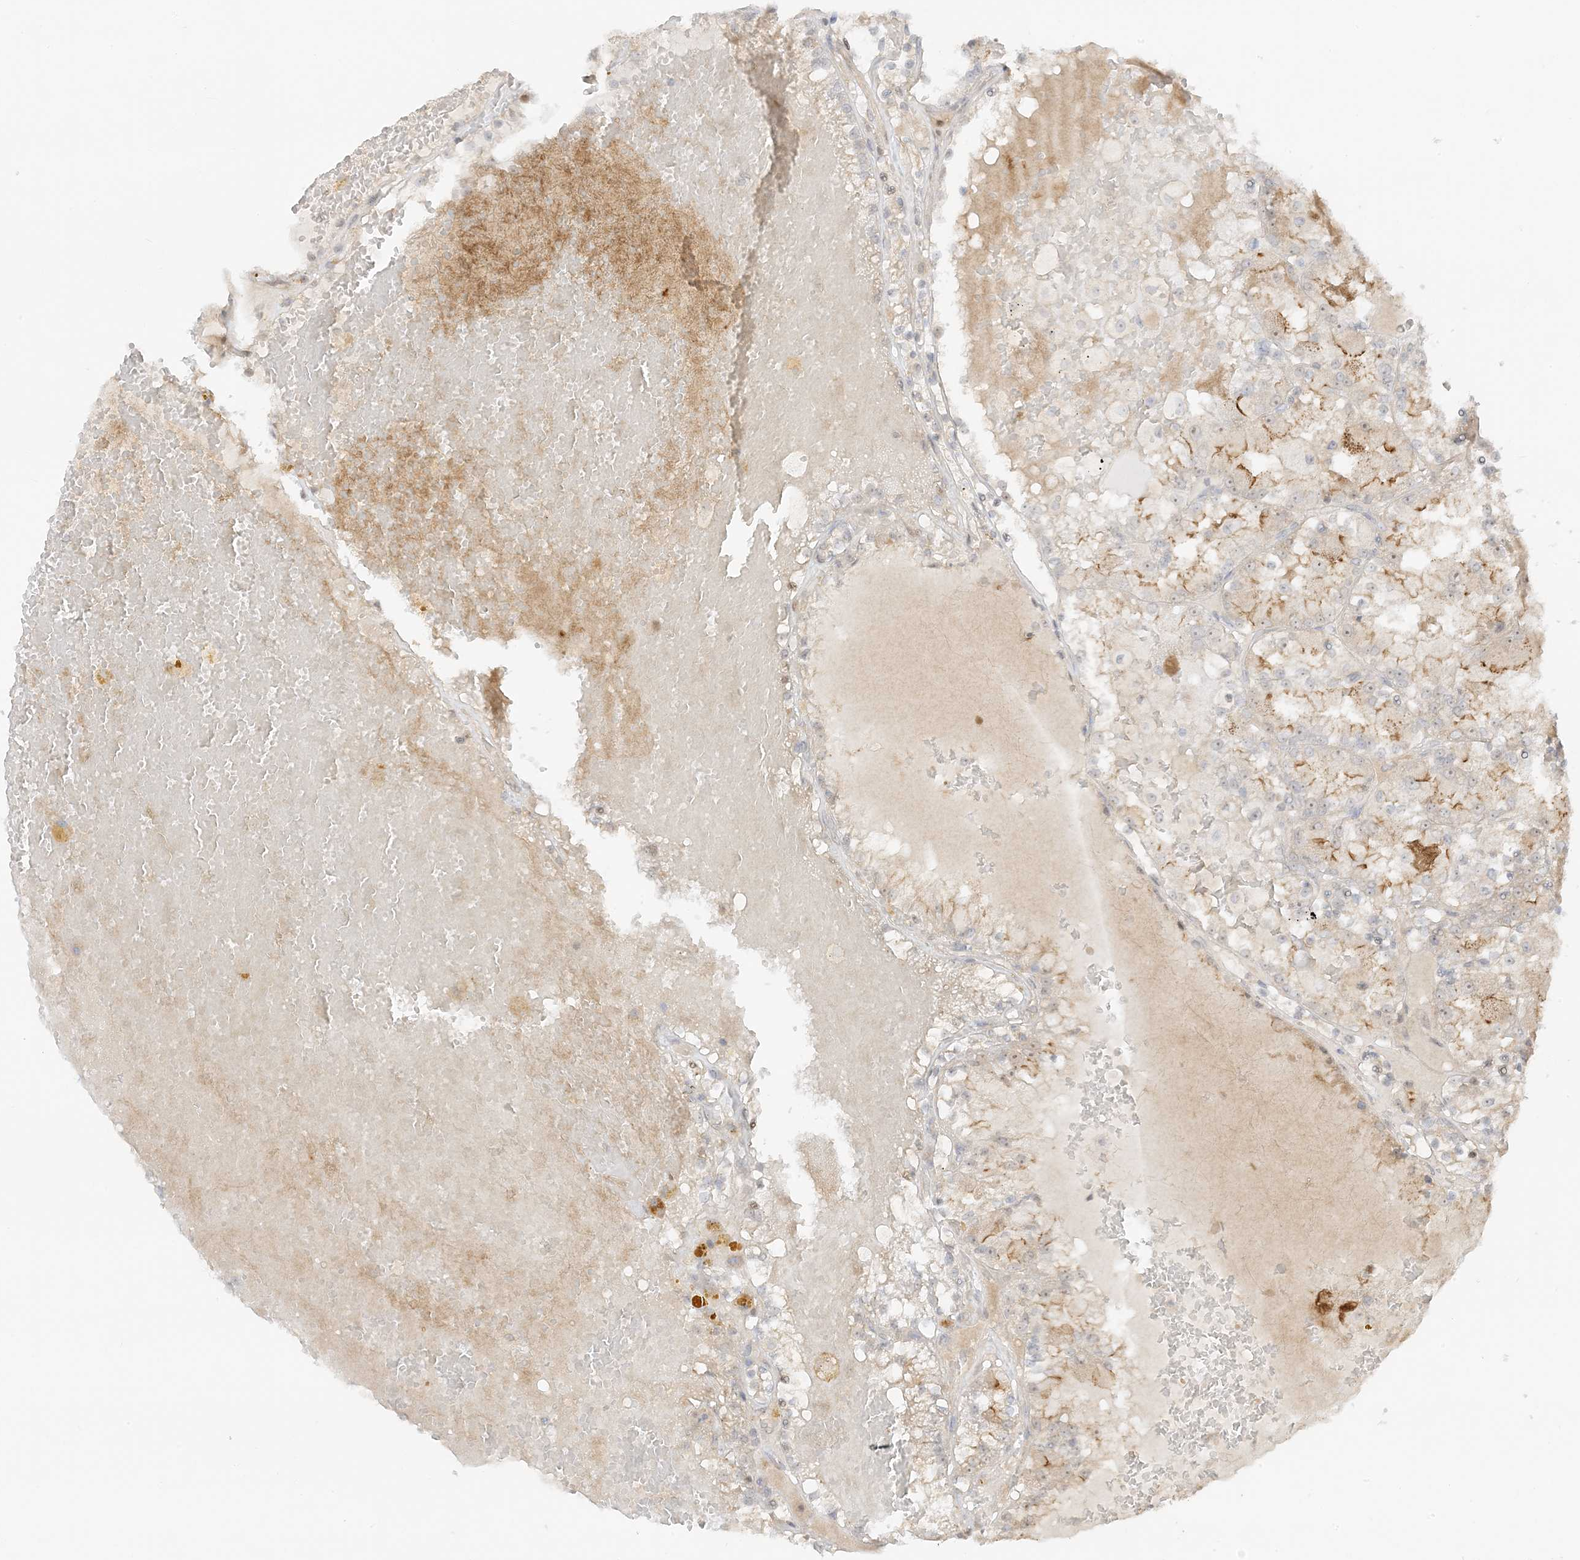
{"staining": {"intensity": "negative", "quantity": "none", "location": "none"}, "tissue": "renal cancer", "cell_type": "Tumor cells", "image_type": "cancer", "snomed": [{"axis": "morphology", "description": "Adenocarcinoma, NOS"}, {"axis": "topography", "description": "Kidney"}], "caption": "Immunohistochemistry photomicrograph of neoplastic tissue: human renal cancer (adenocarcinoma) stained with DAB shows no significant protein expression in tumor cells.", "gene": "ETAA1", "patient": {"sex": "female", "age": 56}}